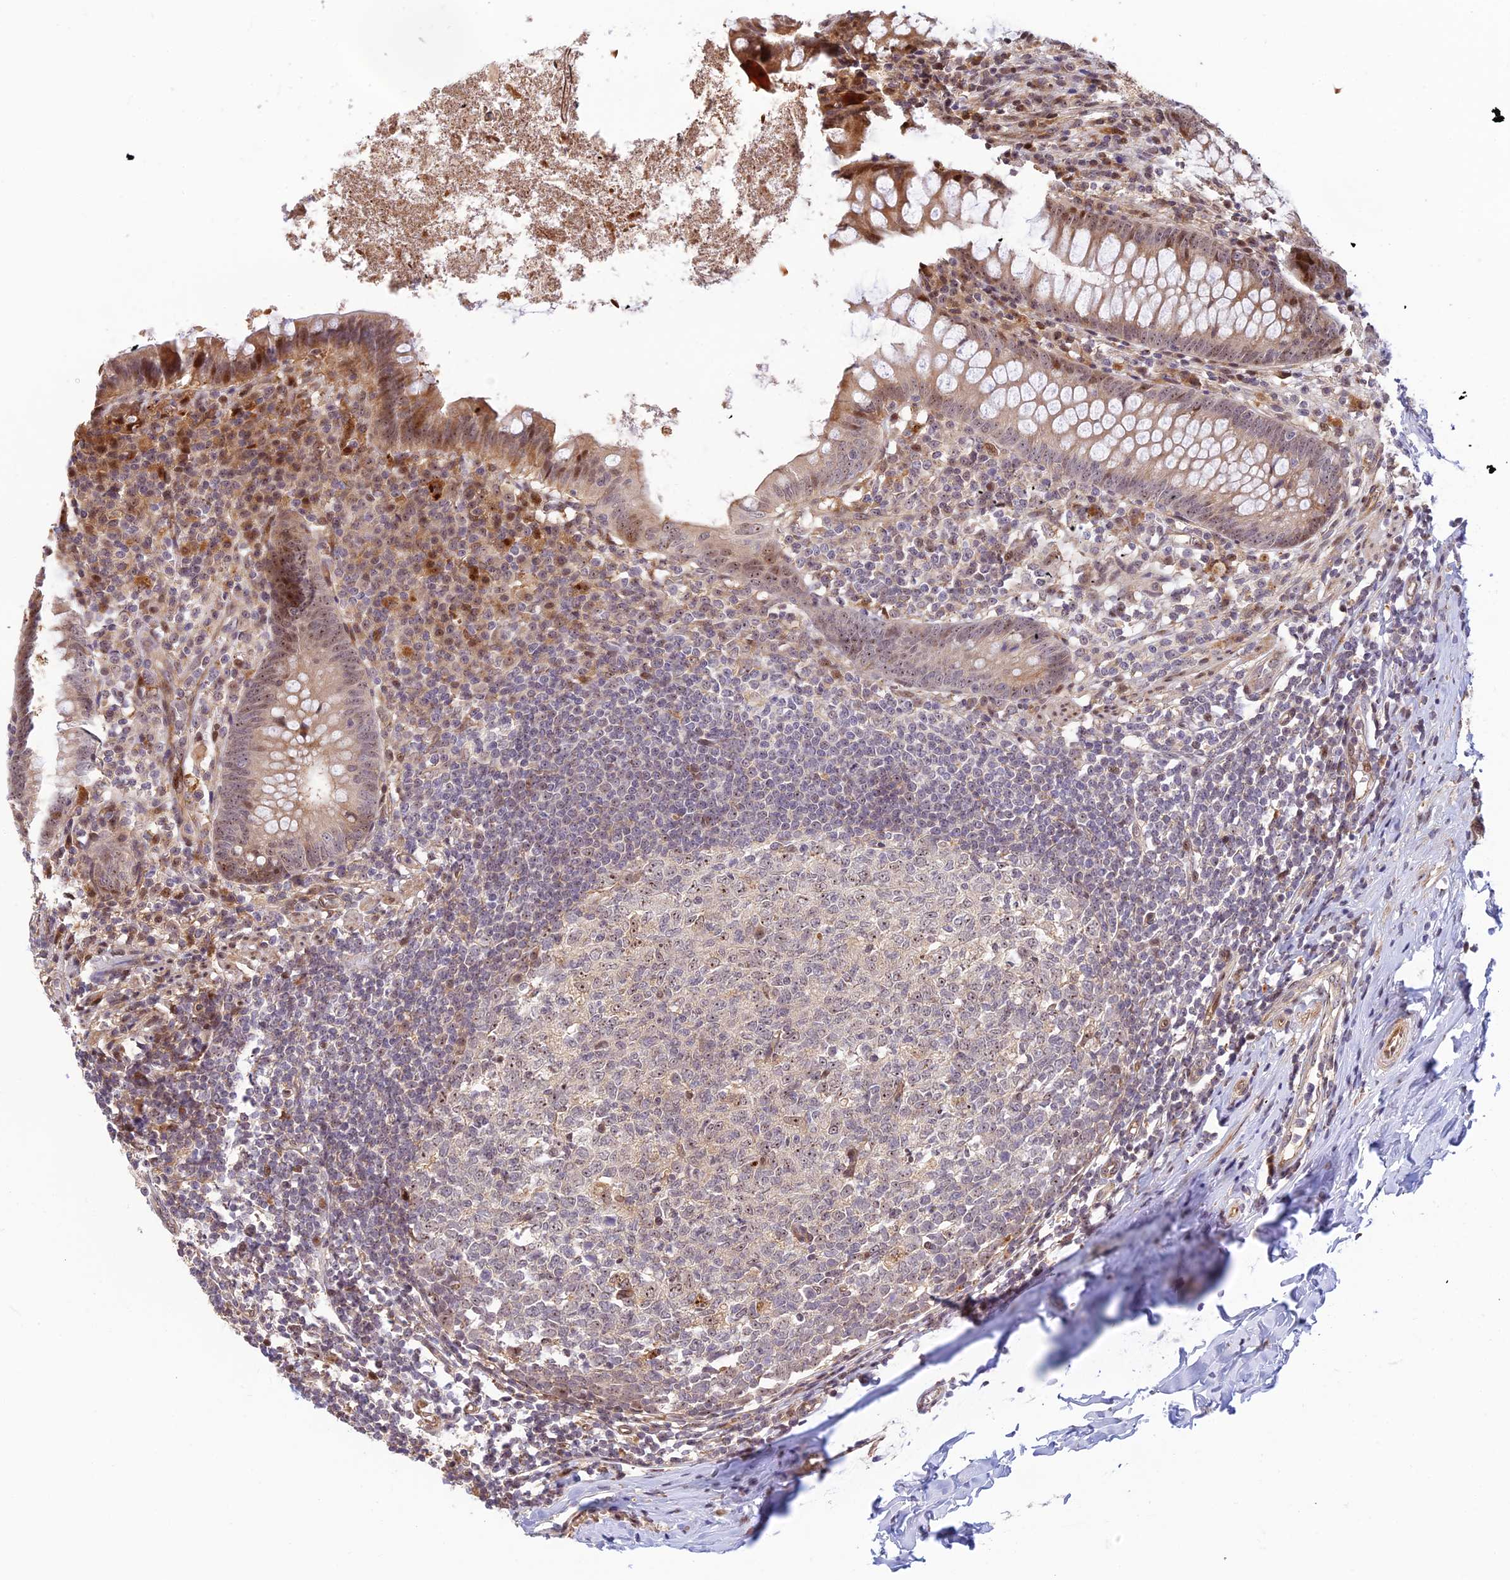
{"staining": {"intensity": "moderate", "quantity": "25%-75%", "location": "cytoplasmic/membranous,nuclear"}, "tissue": "appendix", "cell_type": "Glandular cells", "image_type": "normal", "snomed": [{"axis": "morphology", "description": "Normal tissue, NOS"}, {"axis": "topography", "description": "Appendix"}], "caption": "Appendix stained for a protein (brown) displays moderate cytoplasmic/membranous,nuclear positive expression in approximately 25%-75% of glandular cells.", "gene": "UFSP2", "patient": {"sex": "female", "age": 51}}